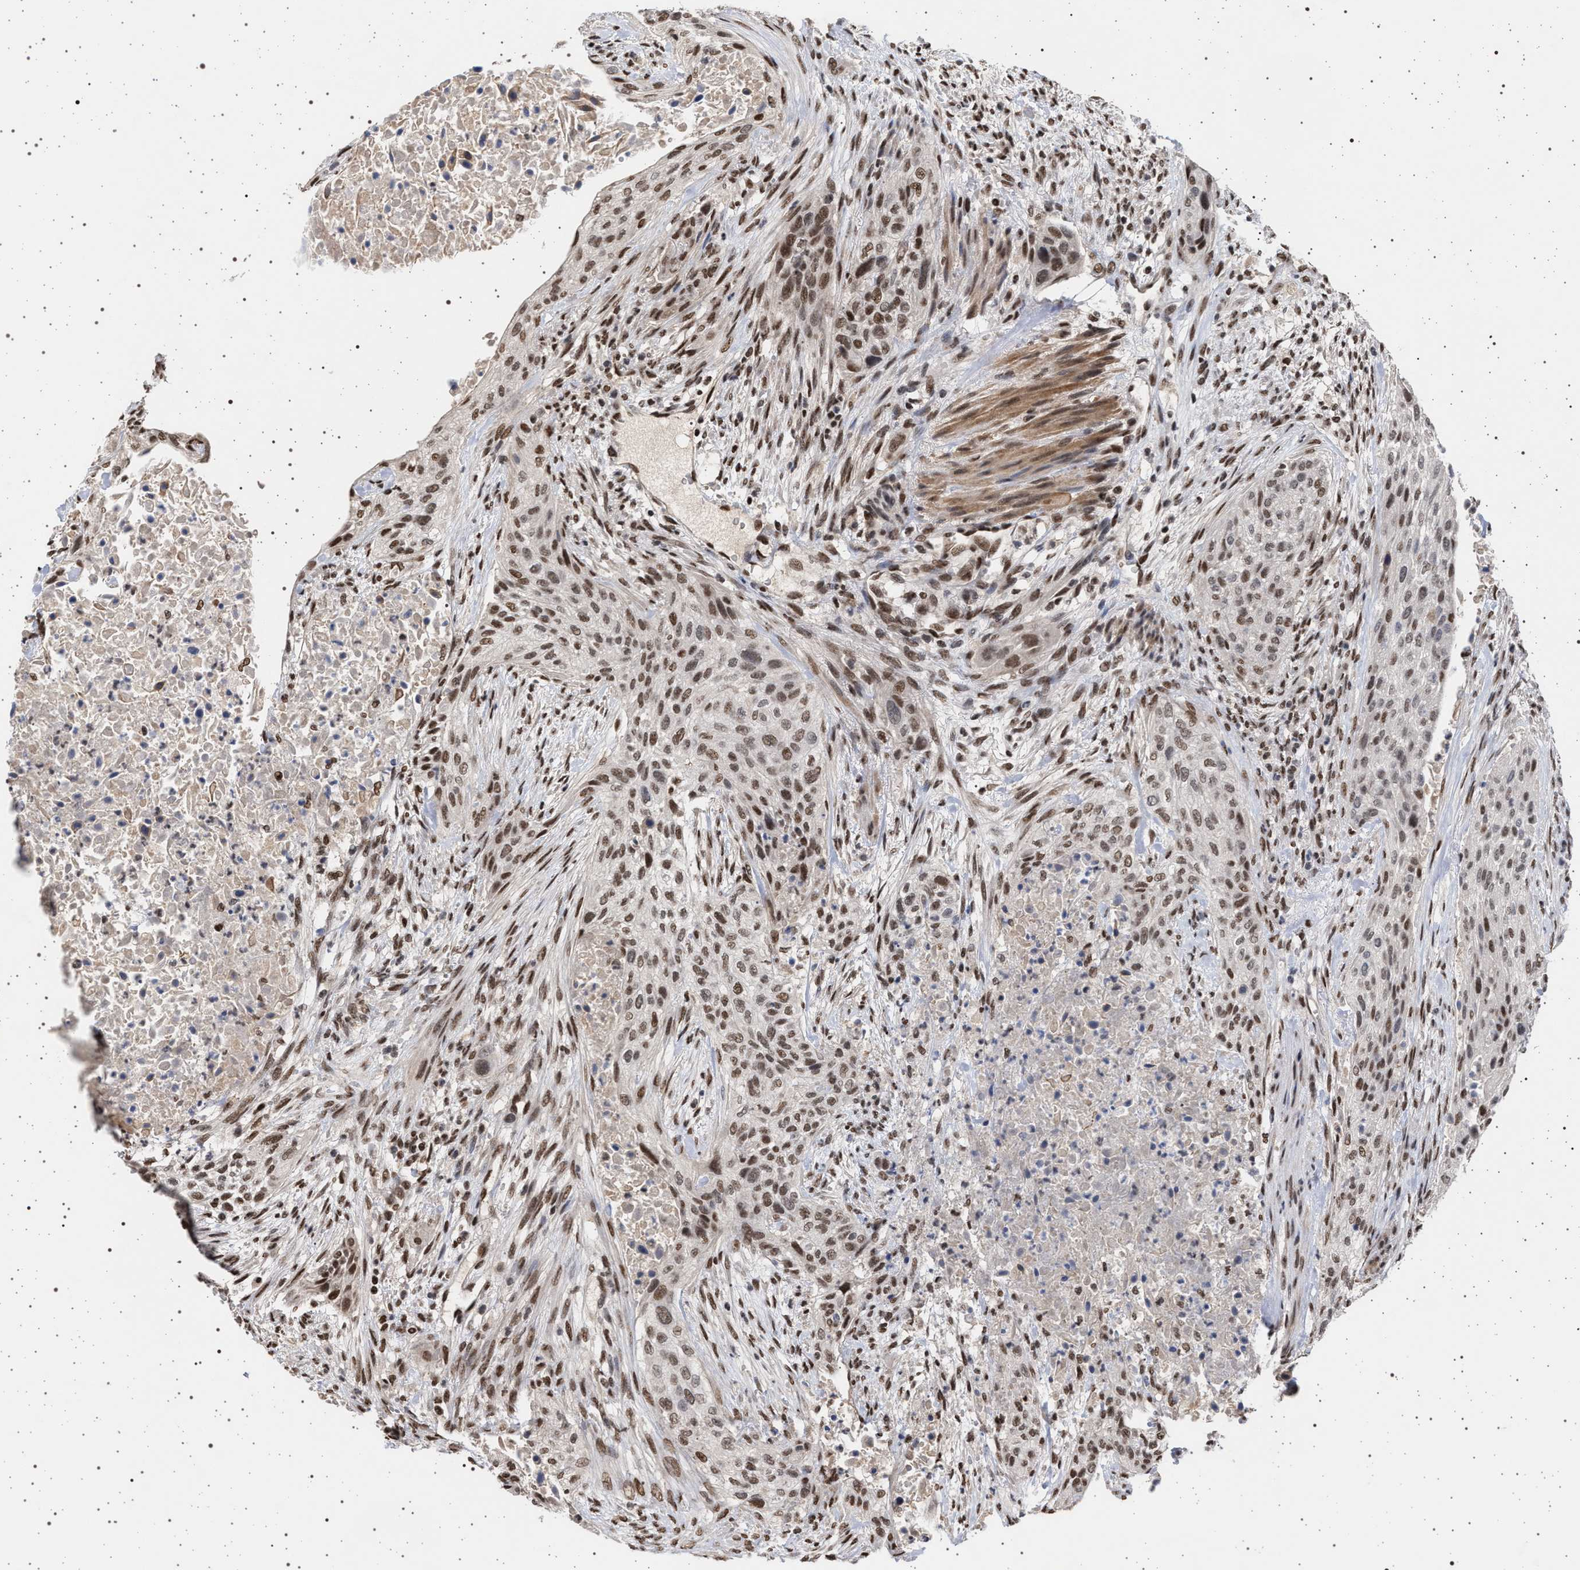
{"staining": {"intensity": "moderate", "quantity": ">75%", "location": "nuclear"}, "tissue": "urothelial cancer", "cell_type": "Tumor cells", "image_type": "cancer", "snomed": [{"axis": "morphology", "description": "Urothelial carcinoma, Low grade"}, {"axis": "morphology", "description": "Urothelial carcinoma, High grade"}, {"axis": "topography", "description": "Urinary bladder"}], "caption": "Immunohistochemistry (IHC) staining of low-grade urothelial carcinoma, which demonstrates medium levels of moderate nuclear positivity in approximately >75% of tumor cells indicating moderate nuclear protein staining. The staining was performed using DAB (3,3'-diaminobenzidine) (brown) for protein detection and nuclei were counterstained in hematoxylin (blue).", "gene": "PHF12", "patient": {"sex": "male", "age": 35}}